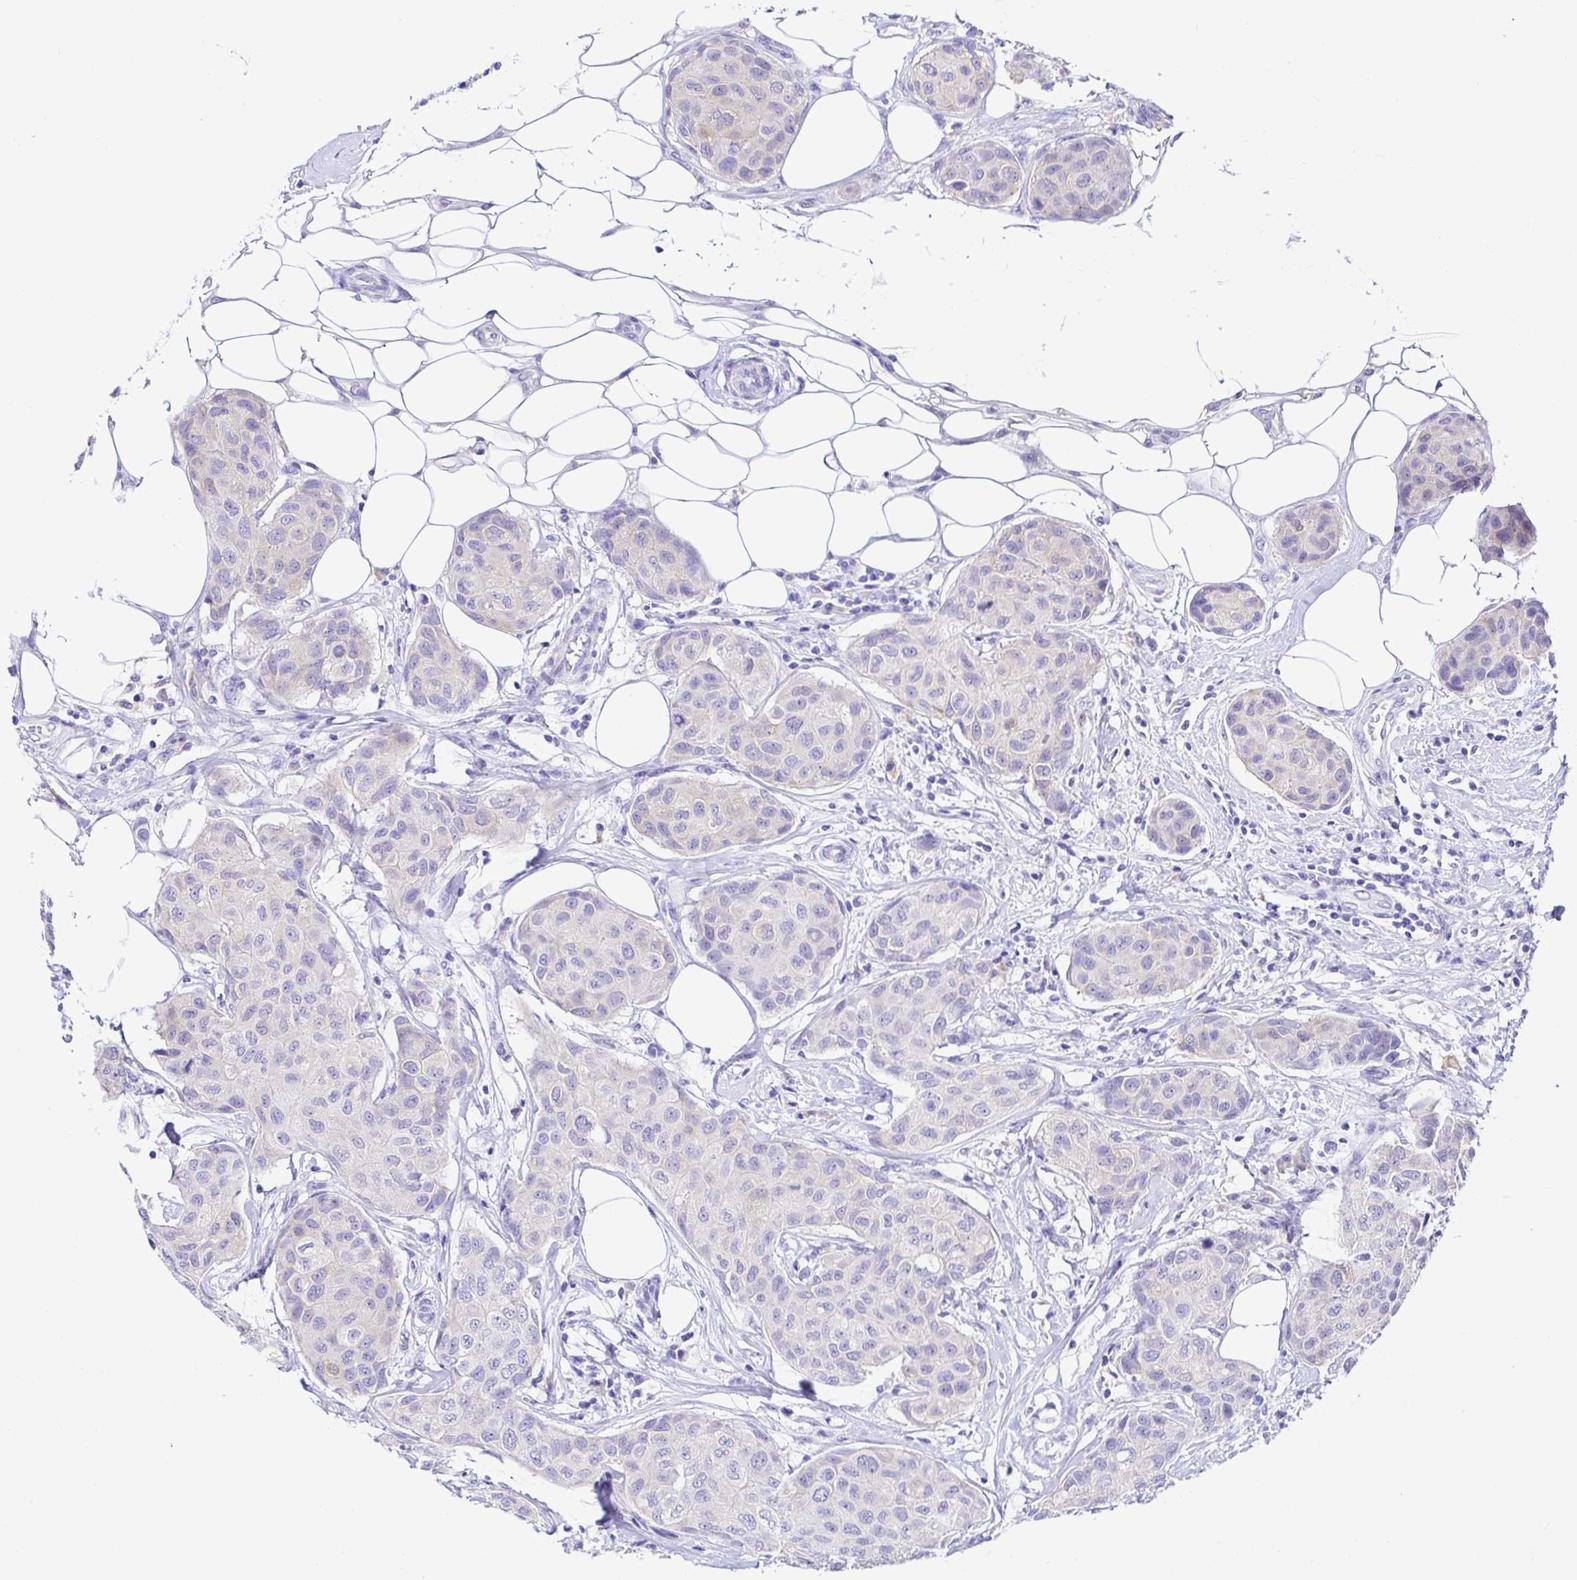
{"staining": {"intensity": "negative", "quantity": "none", "location": "none"}, "tissue": "breast cancer", "cell_type": "Tumor cells", "image_type": "cancer", "snomed": [{"axis": "morphology", "description": "Duct carcinoma"}, {"axis": "topography", "description": "Breast"}, {"axis": "topography", "description": "Lymph node"}], "caption": "Intraductal carcinoma (breast) stained for a protein using IHC exhibits no positivity tumor cells.", "gene": "BACE2", "patient": {"sex": "female", "age": 80}}